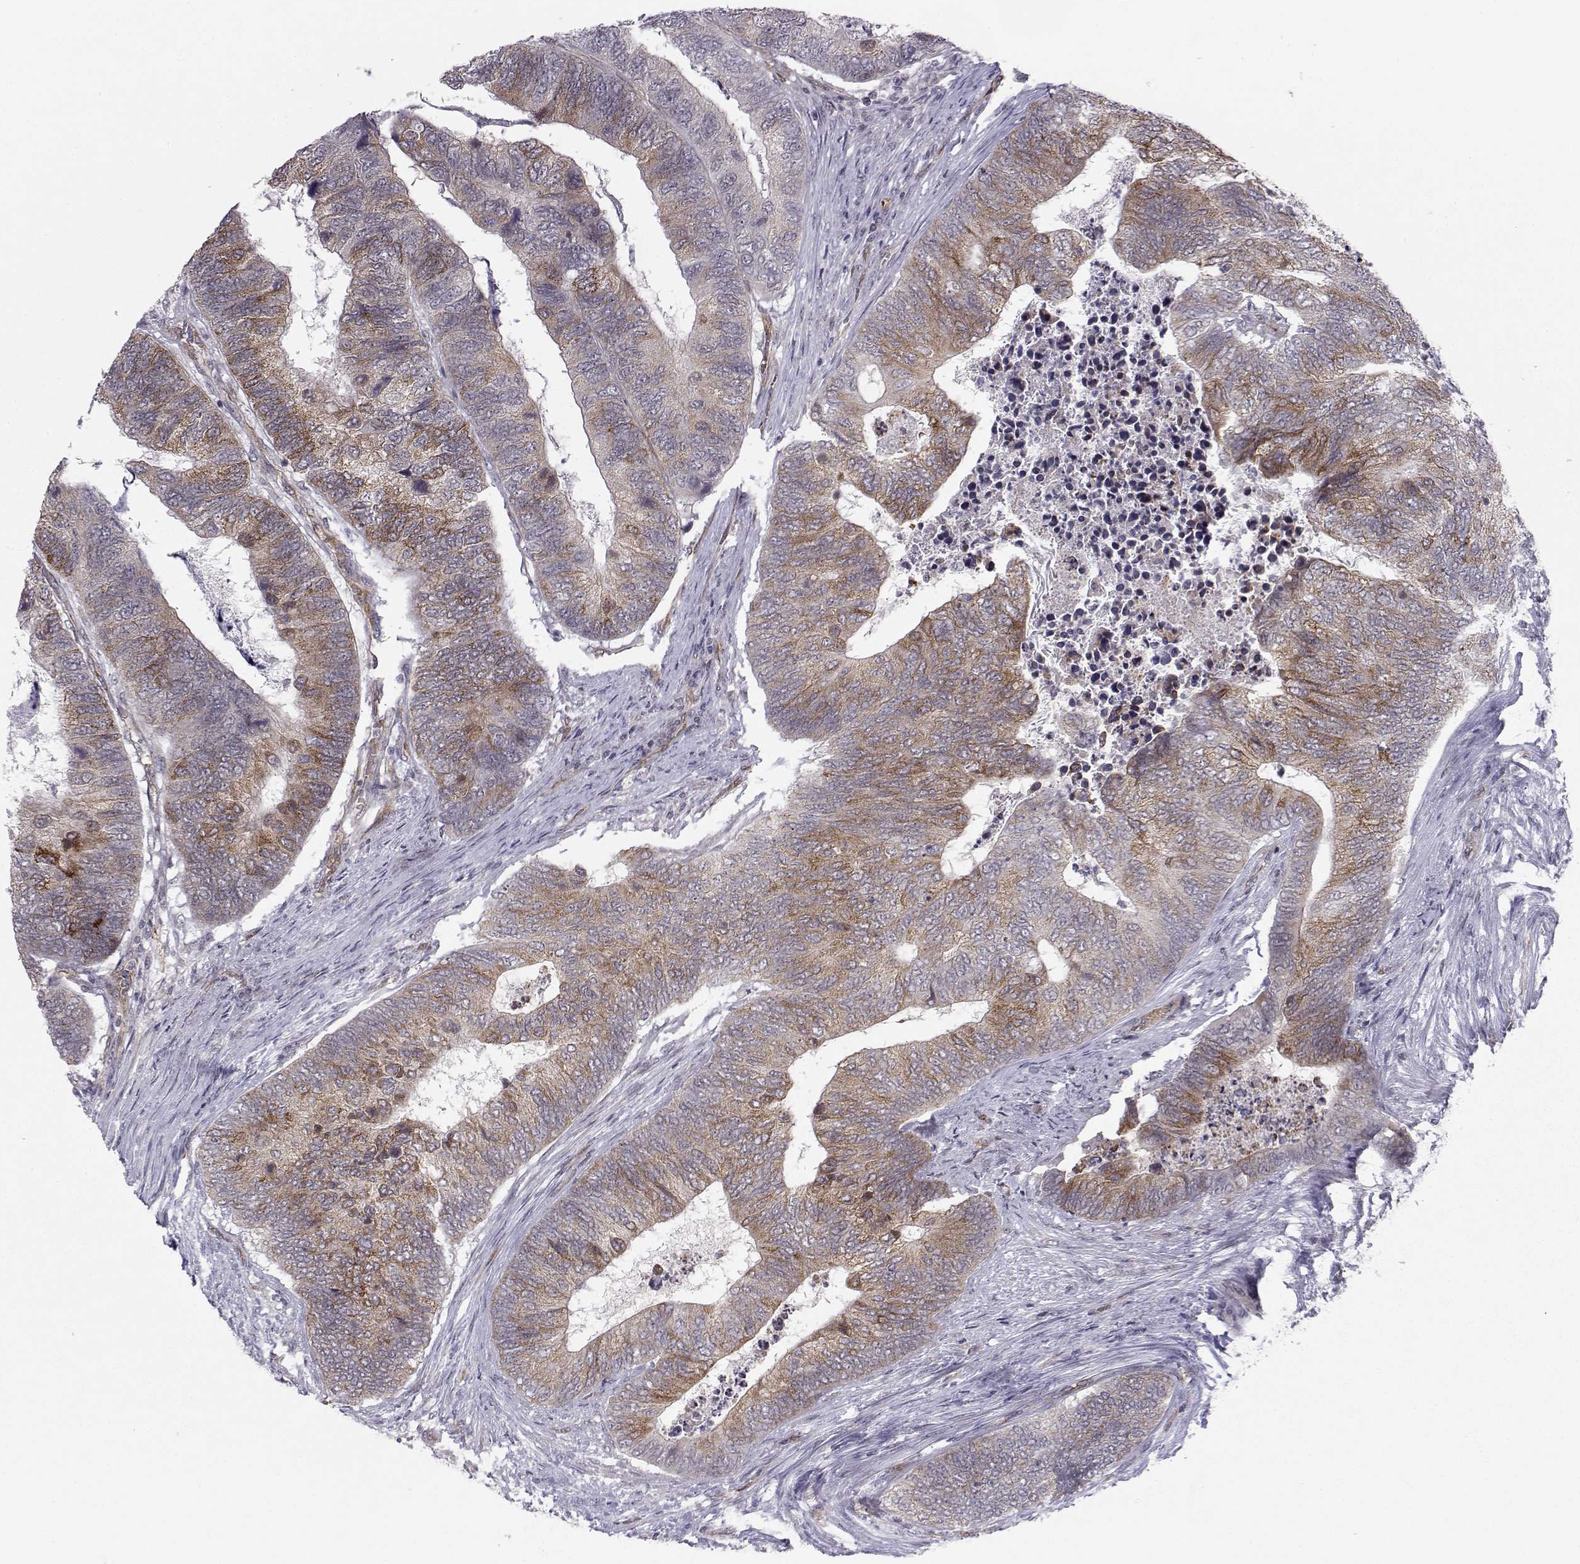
{"staining": {"intensity": "strong", "quantity": "<25%", "location": "cytoplasmic/membranous"}, "tissue": "colorectal cancer", "cell_type": "Tumor cells", "image_type": "cancer", "snomed": [{"axis": "morphology", "description": "Adenocarcinoma, NOS"}, {"axis": "topography", "description": "Colon"}], "caption": "Colorectal cancer (adenocarcinoma) was stained to show a protein in brown. There is medium levels of strong cytoplasmic/membranous expression in approximately <25% of tumor cells.", "gene": "KIF13B", "patient": {"sex": "female", "age": 67}}